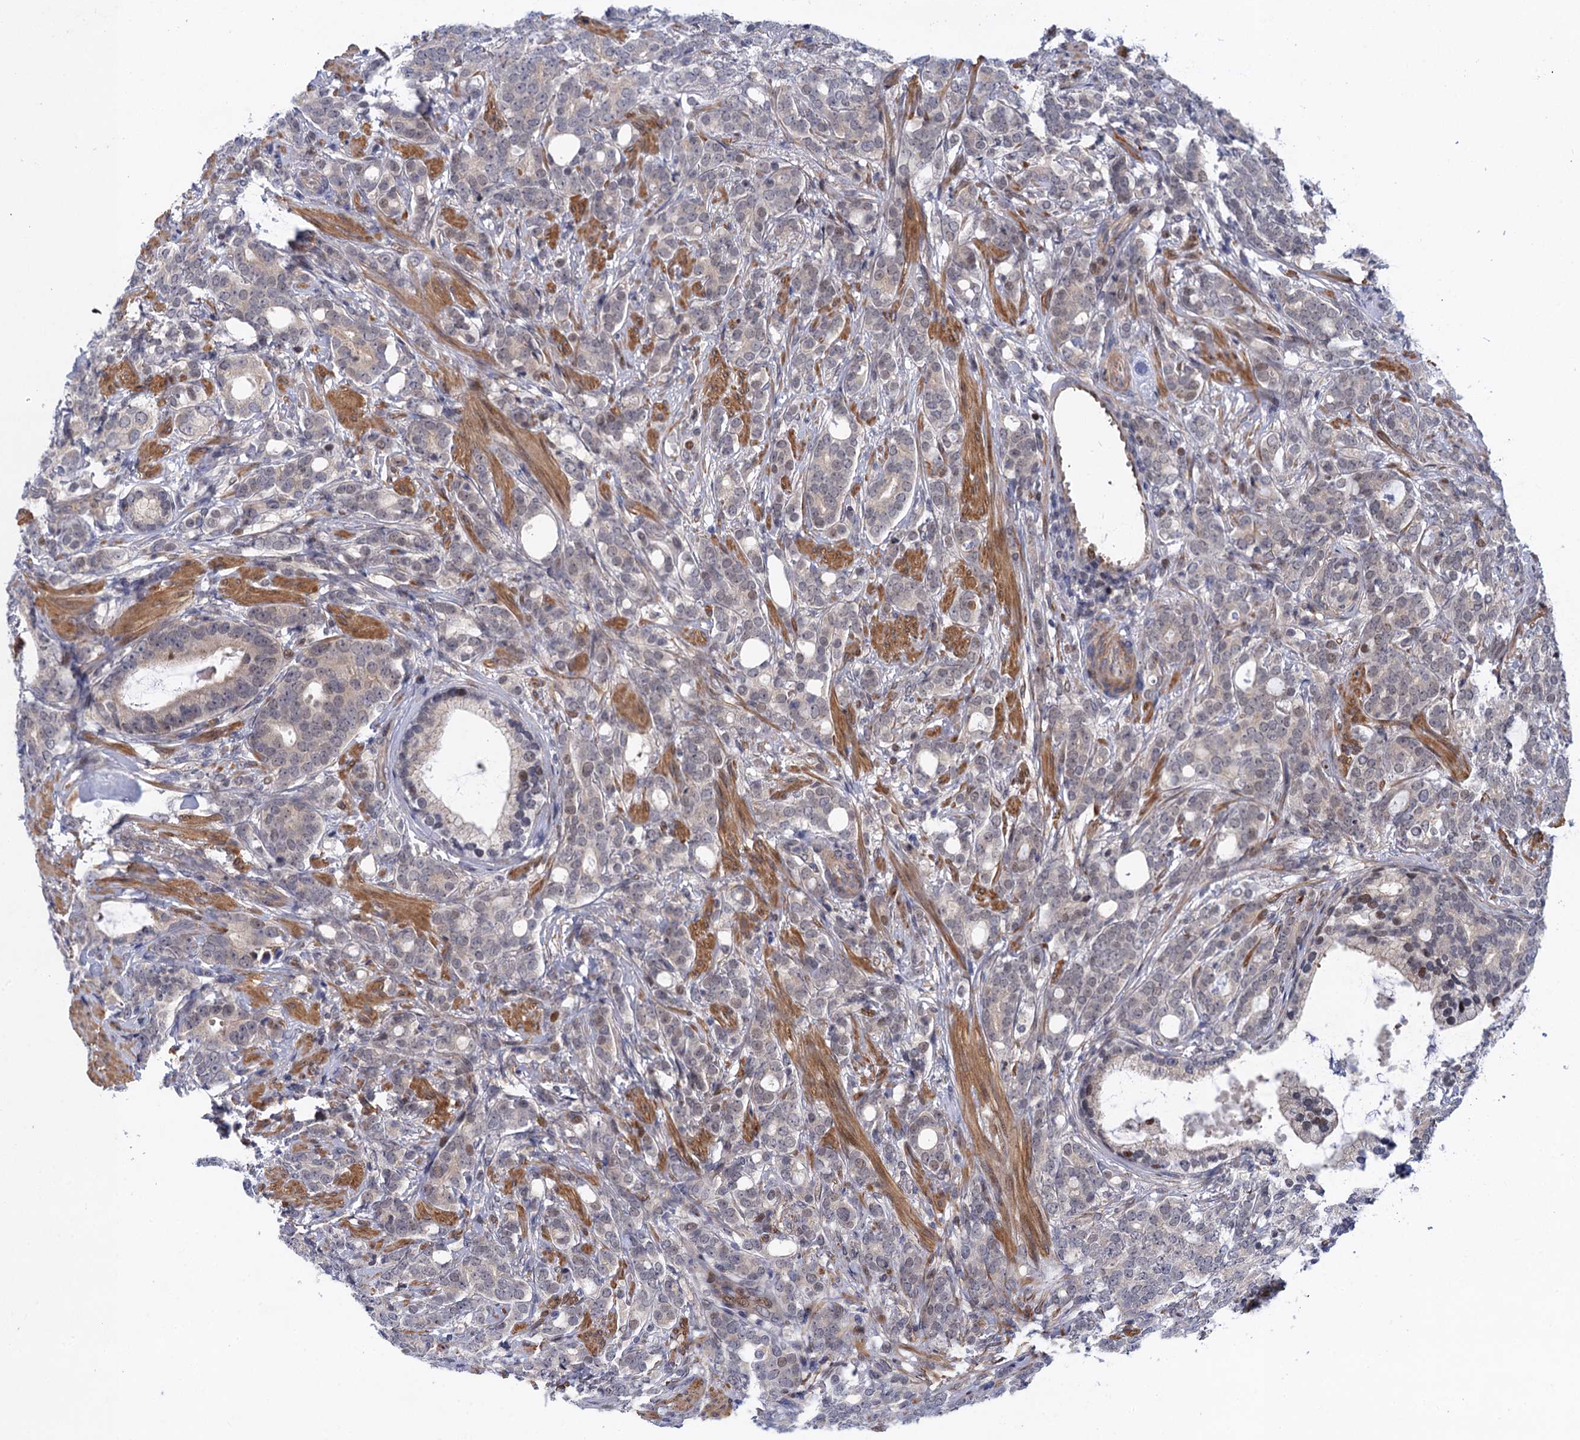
{"staining": {"intensity": "negative", "quantity": "none", "location": "none"}, "tissue": "prostate cancer", "cell_type": "Tumor cells", "image_type": "cancer", "snomed": [{"axis": "morphology", "description": "Adenocarcinoma, Low grade"}, {"axis": "topography", "description": "Prostate"}], "caption": "This is an immunohistochemistry (IHC) photomicrograph of human prostate cancer (low-grade adenocarcinoma). There is no staining in tumor cells.", "gene": "NEK8", "patient": {"sex": "male", "age": 71}}